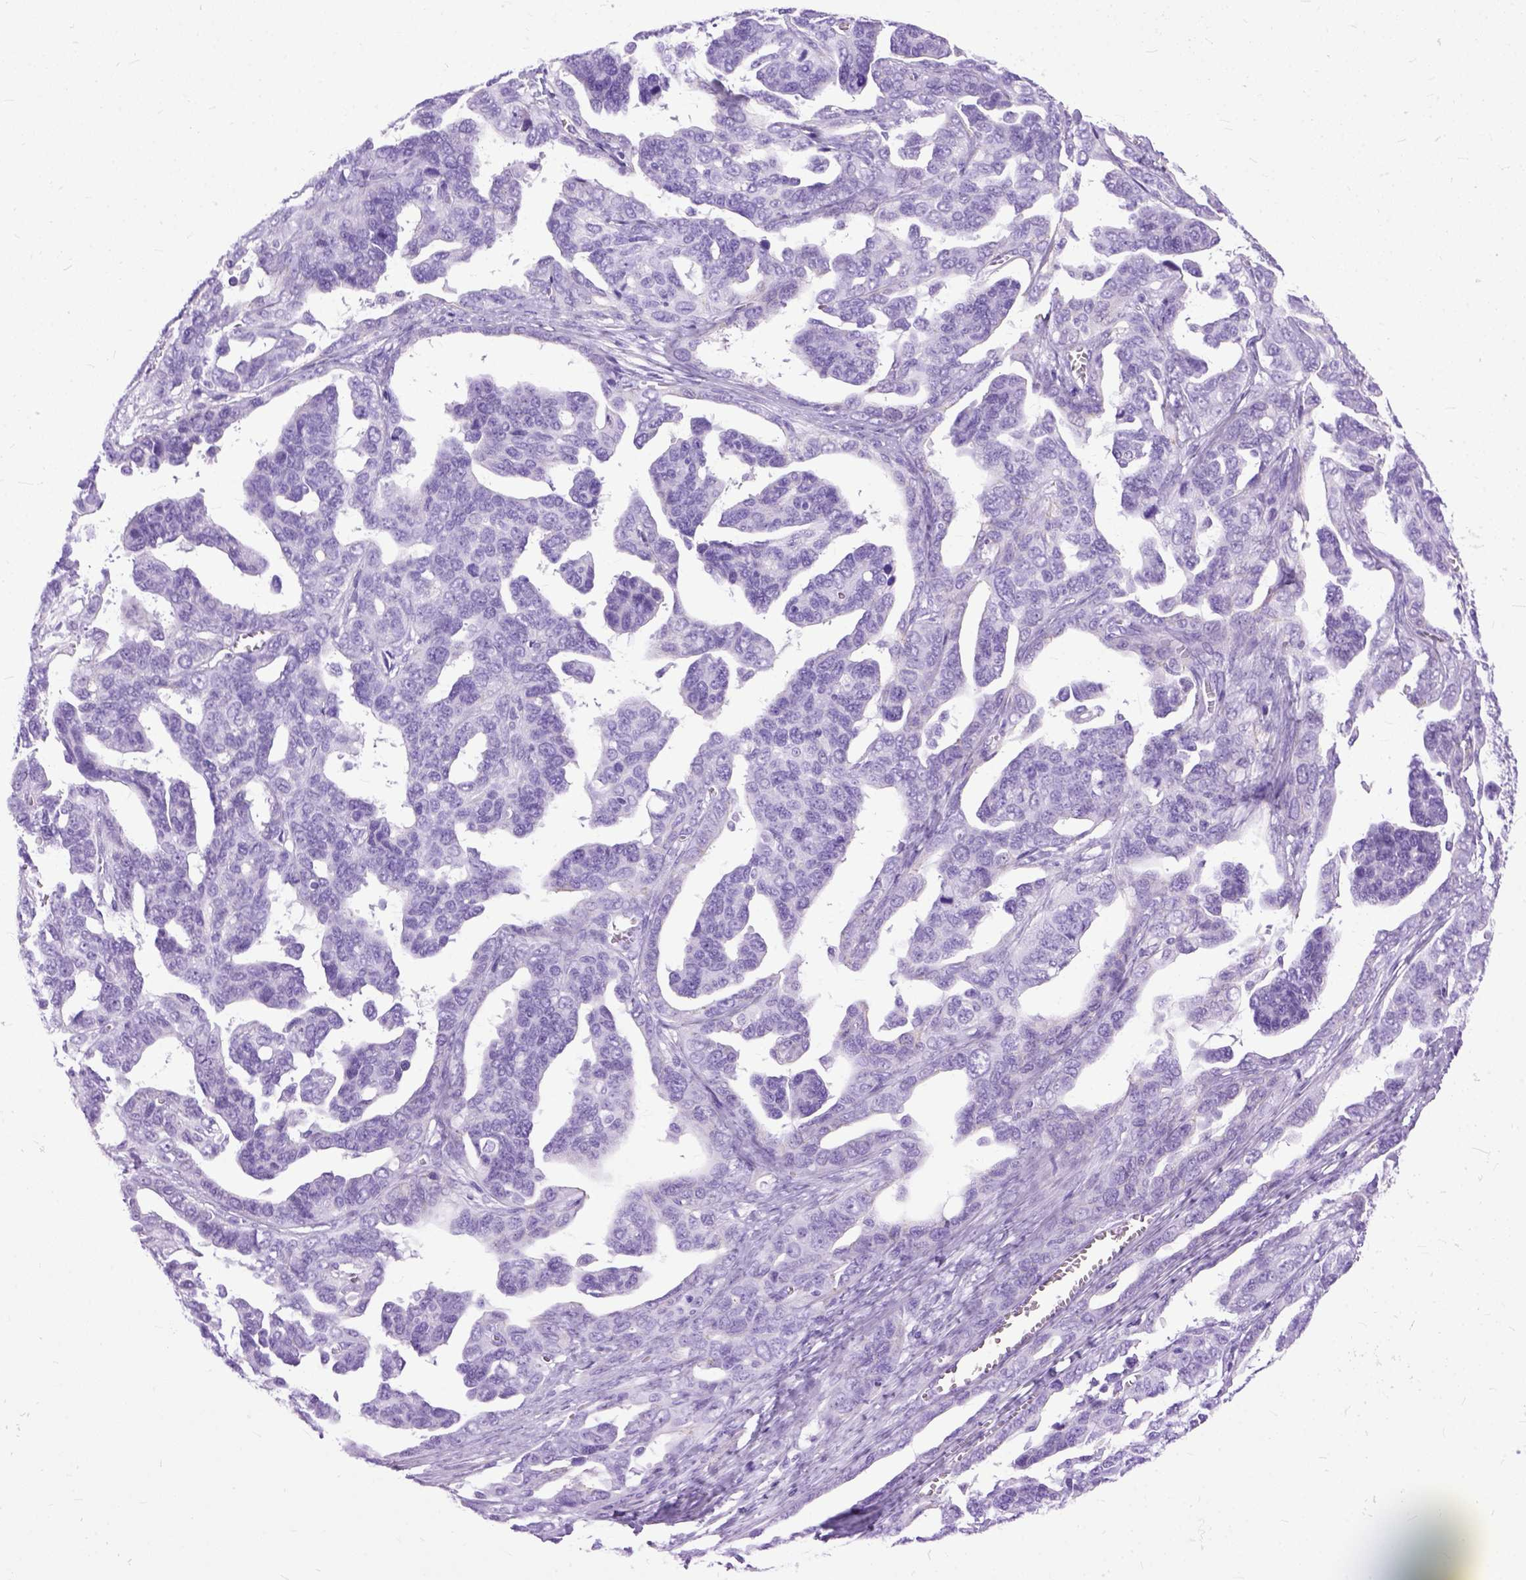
{"staining": {"intensity": "negative", "quantity": "none", "location": "none"}, "tissue": "ovarian cancer", "cell_type": "Tumor cells", "image_type": "cancer", "snomed": [{"axis": "morphology", "description": "Cystadenocarcinoma, serous, NOS"}, {"axis": "topography", "description": "Ovary"}], "caption": "This micrograph is of ovarian serous cystadenocarcinoma stained with immunohistochemistry to label a protein in brown with the nuclei are counter-stained blue. There is no expression in tumor cells.", "gene": "GNGT1", "patient": {"sex": "female", "age": 69}}